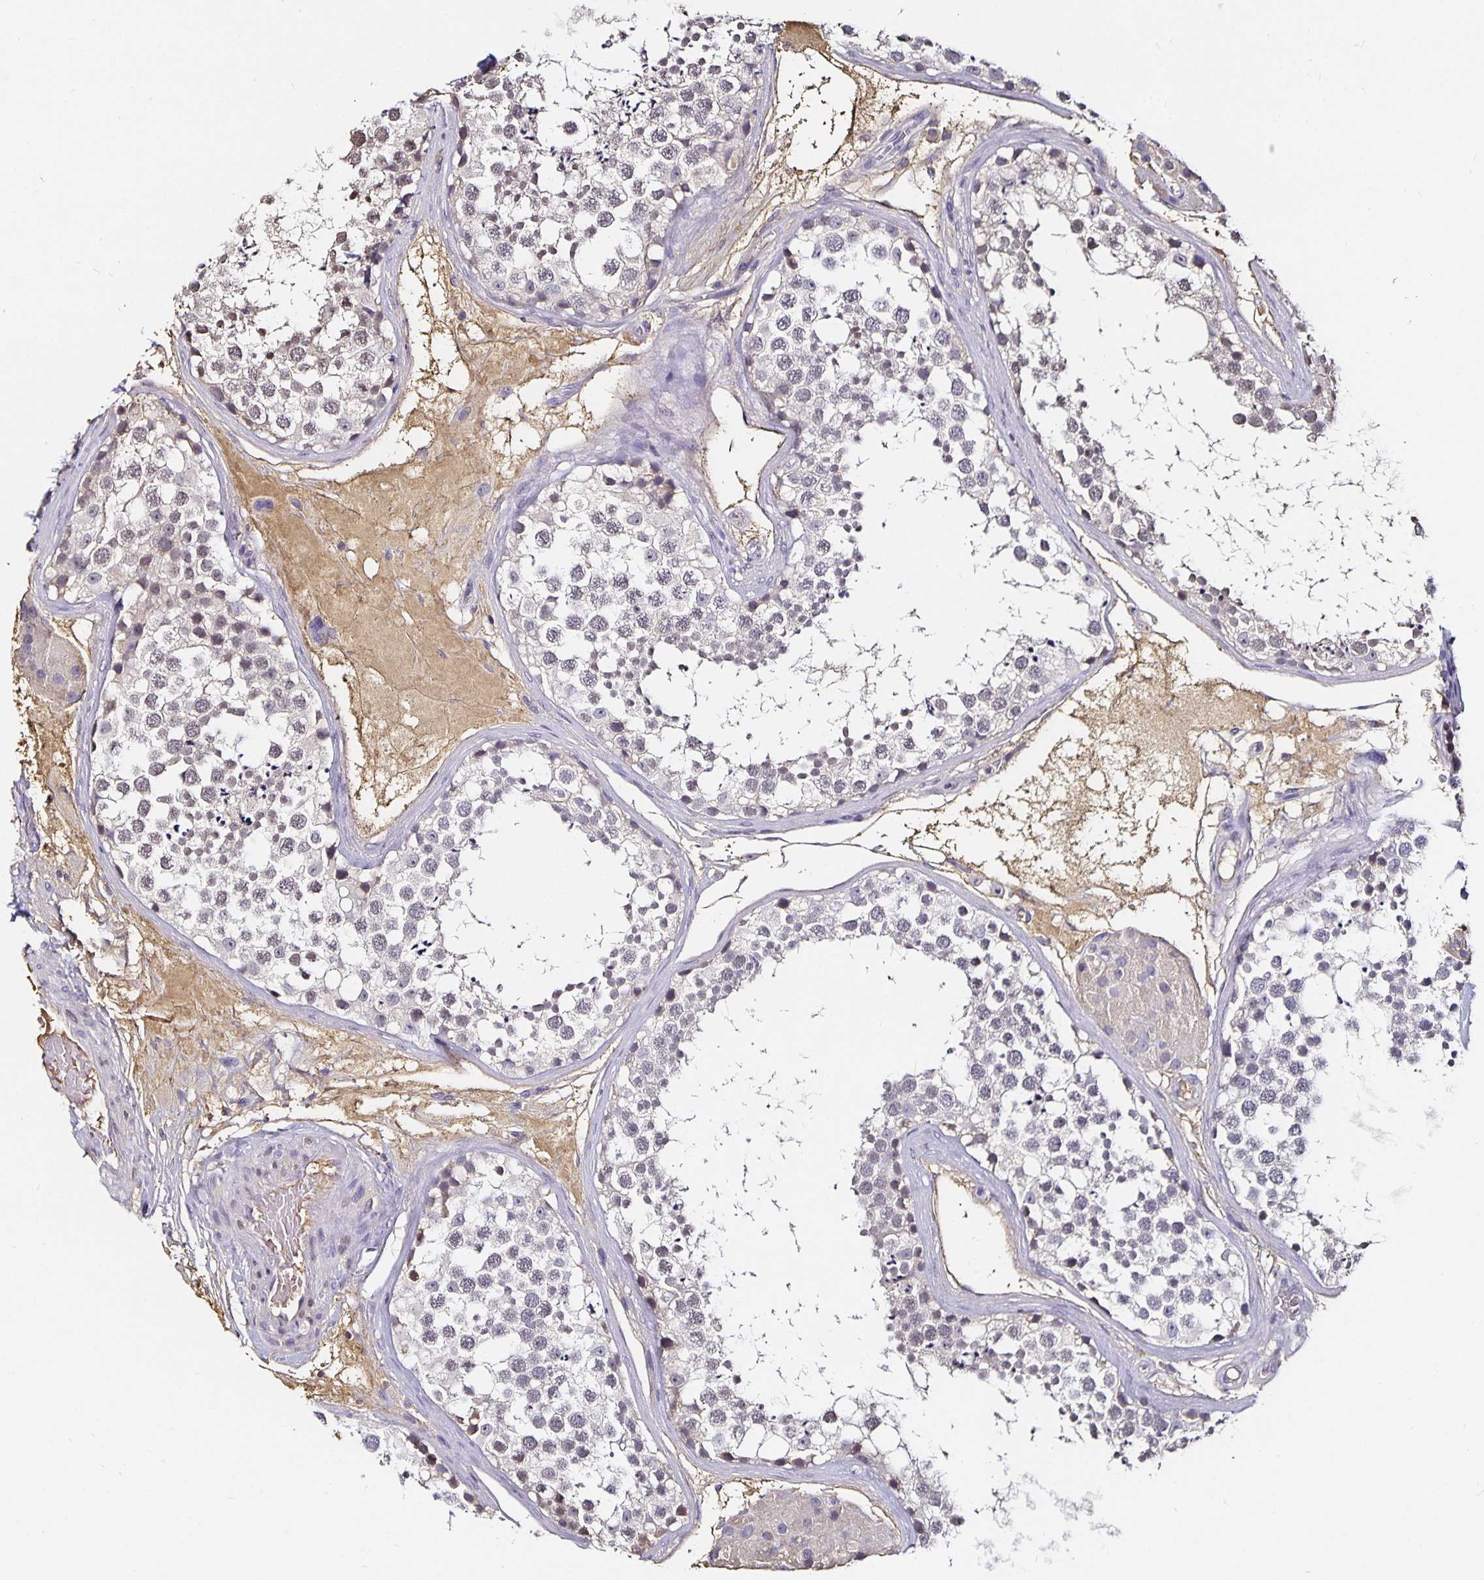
{"staining": {"intensity": "weak", "quantity": "<25%", "location": "nuclear"}, "tissue": "testis", "cell_type": "Cells in seminiferous ducts", "image_type": "normal", "snomed": [{"axis": "morphology", "description": "Normal tissue, NOS"}, {"axis": "morphology", "description": "Seminoma, NOS"}, {"axis": "topography", "description": "Testis"}], "caption": "Immunohistochemistry of normal testis demonstrates no expression in cells in seminiferous ducts. (IHC, brightfield microscopy, high magnification).", "gene": "TTR", "patient": {"sex": "male", "age": 65}}